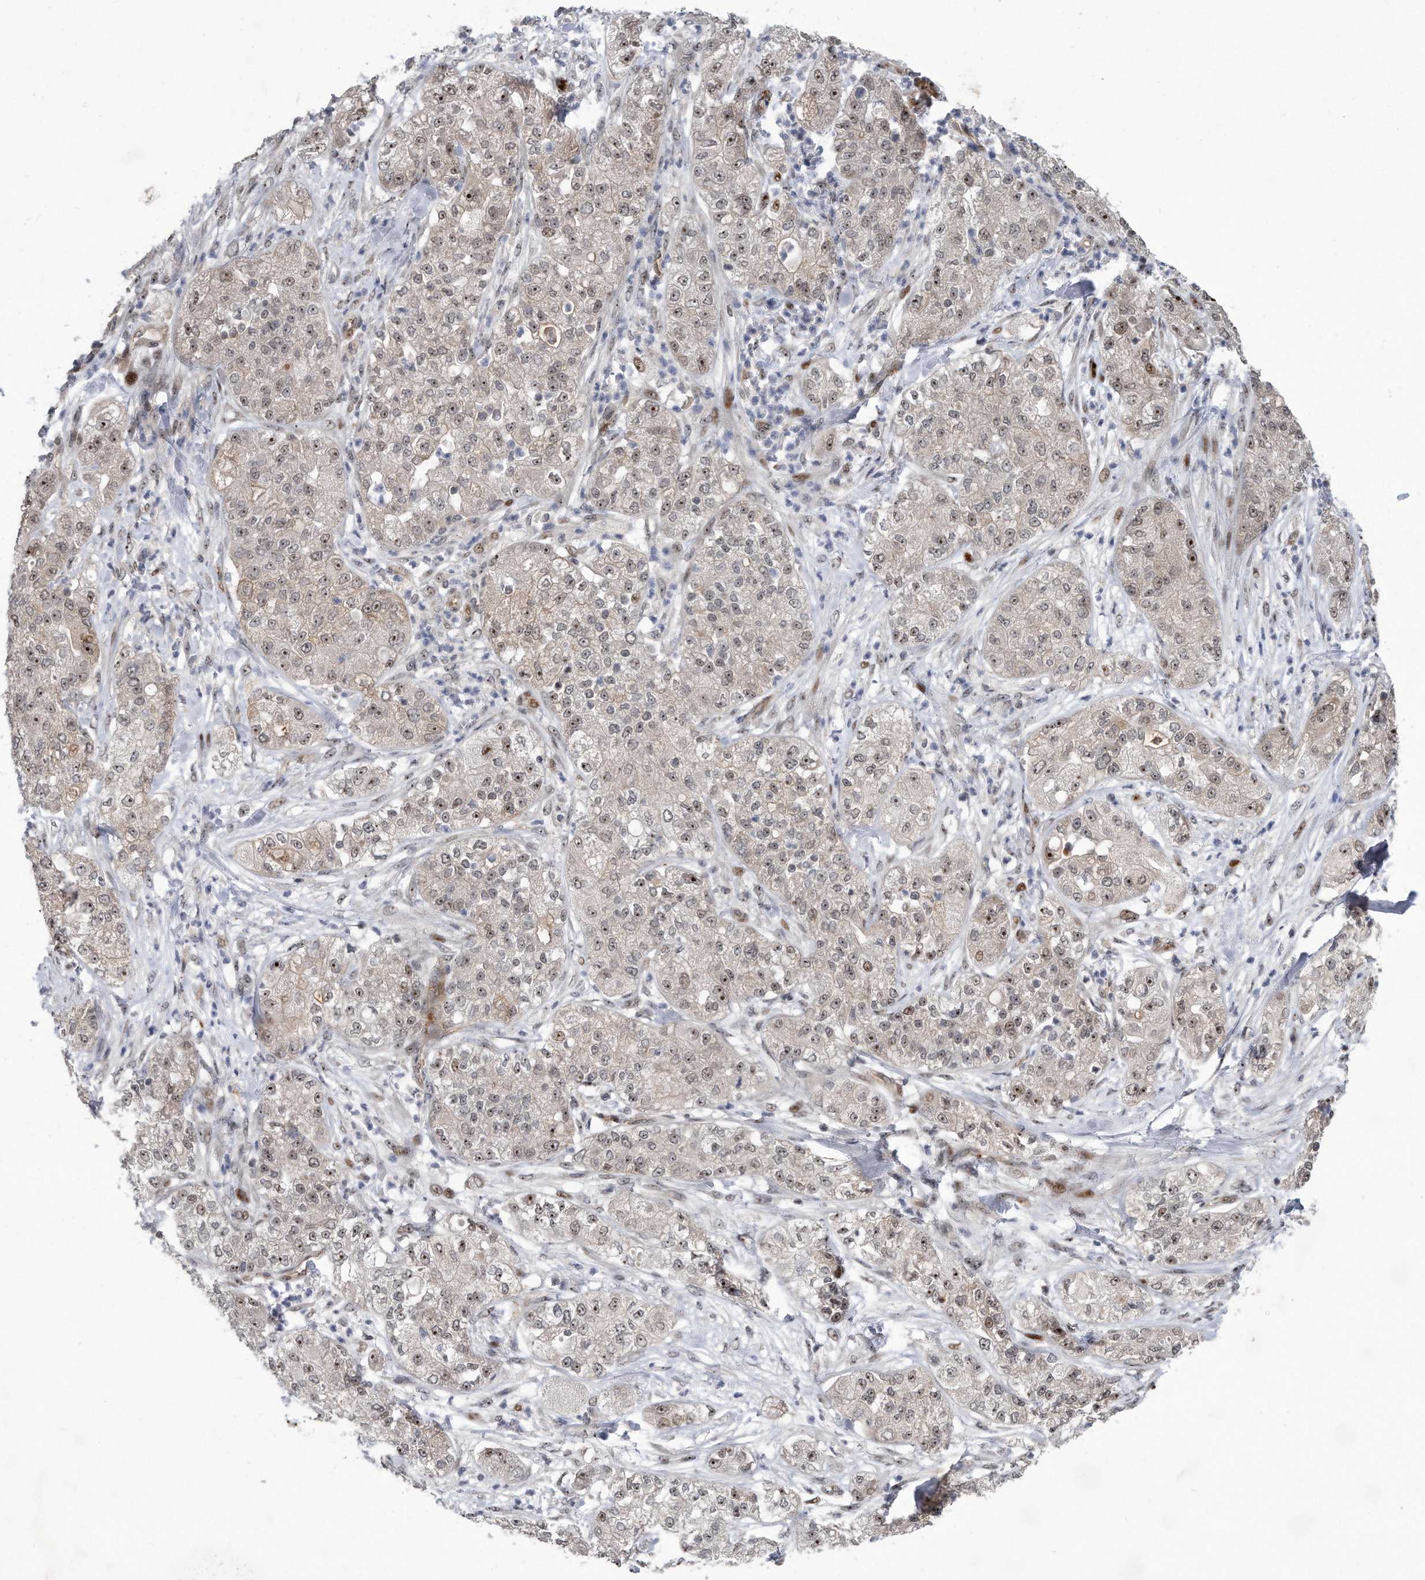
{"staining": {"intensity": "weak", "quantity": "25%-75%", "location": "cytoplasmic/membranous,nuclear"}, "tissue": "pancreatic cancer", "cell_type": "Tumor cells", "image_type": "cancer", "snomed": [{"axis": "morphology", "description": "Adenocarcinoma, NOS"}, {"axis": "topography", "description": "Pancreas"}], "caption": "Brown immunohistochemical staining in pancreatic adenocarcinoma displays weak cytoplasmic/membranous and nuclear positivity in about 25%-75% of tumor cells. The protein of interest is shown in brown color, while the nuclei are stained blue.", "gene": "PGBD2", "patient": {"sex": "female", "age": 78}}